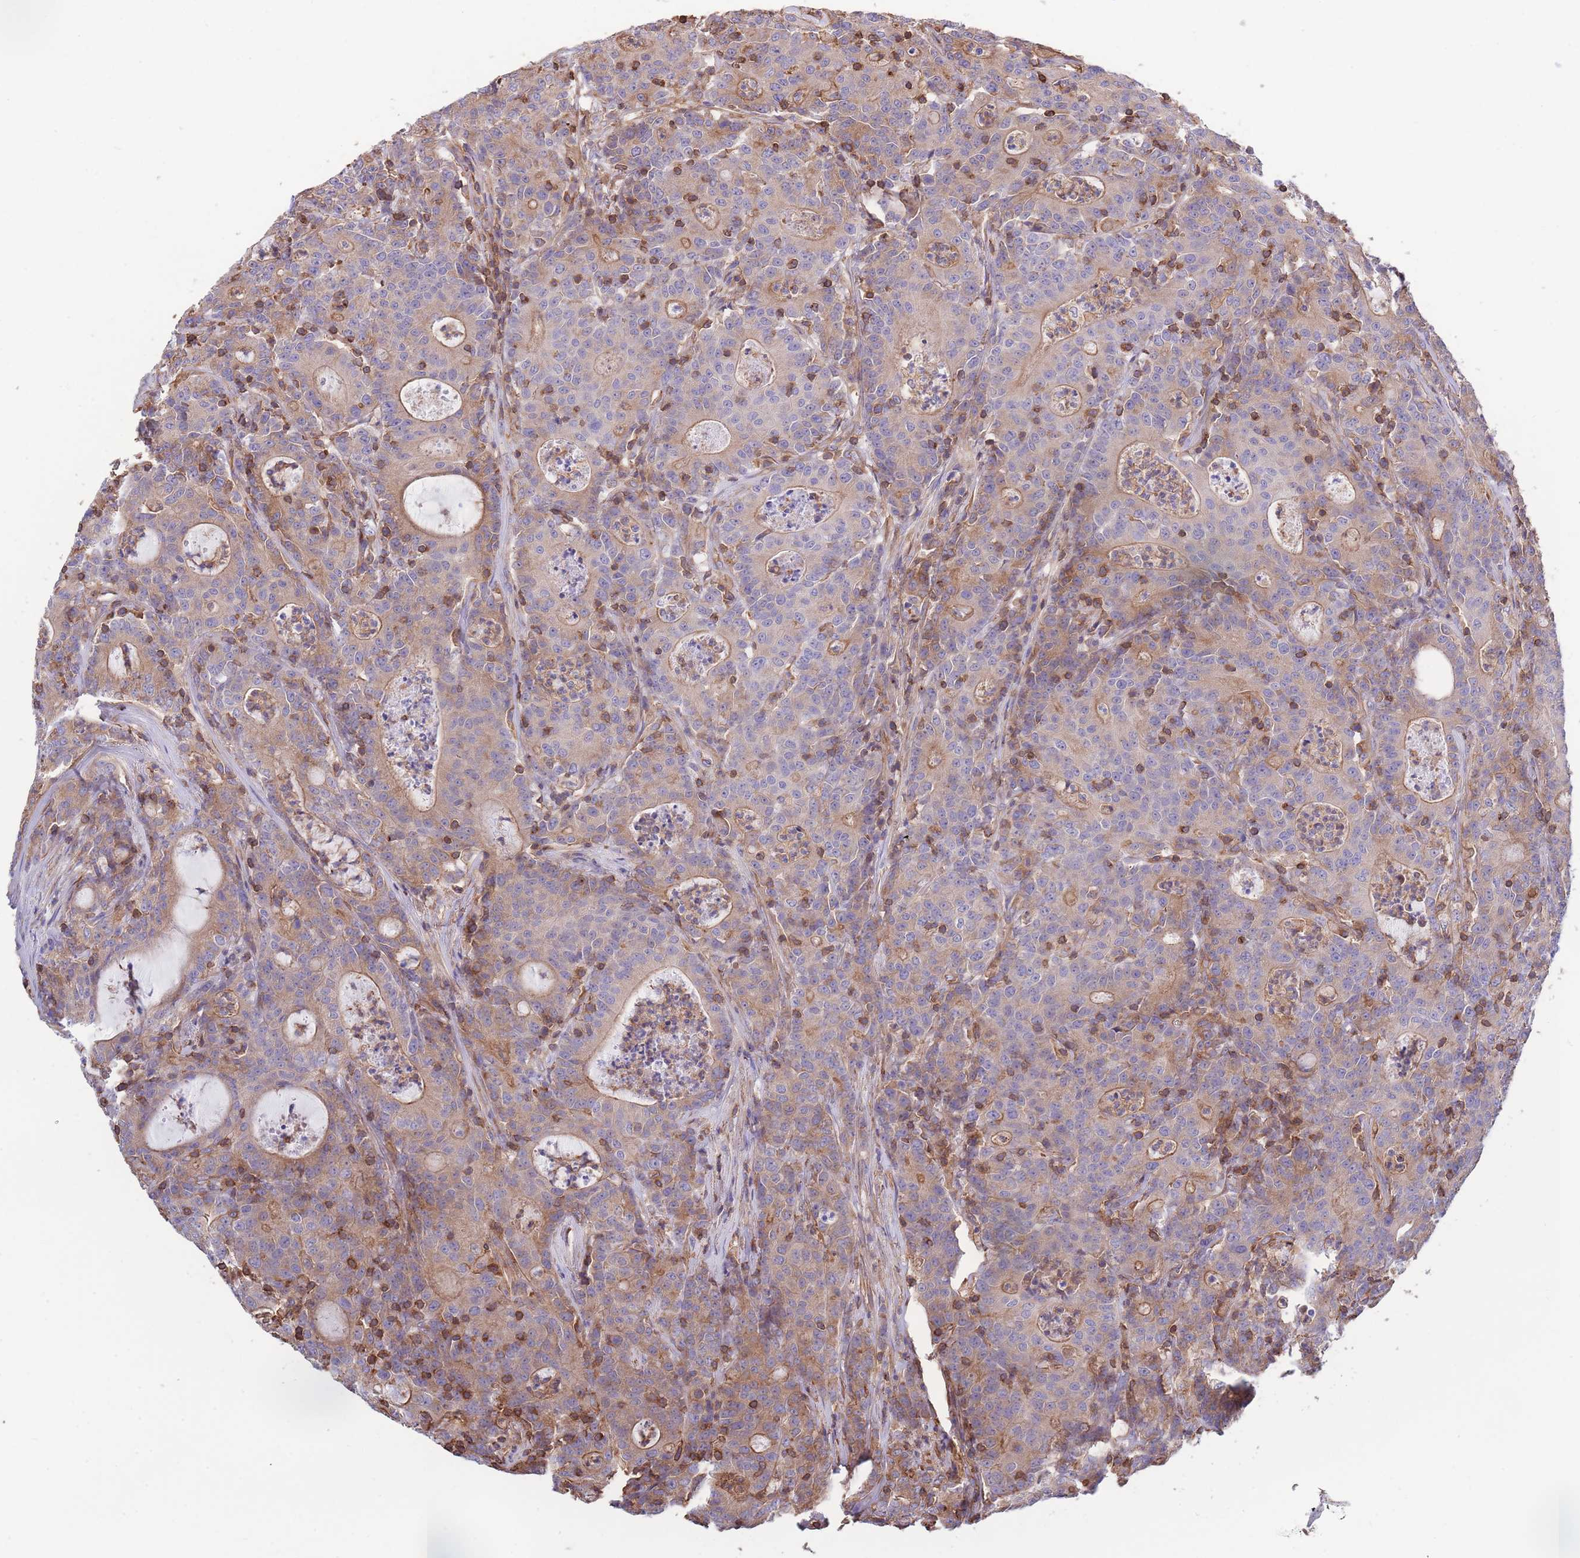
{"staining": {"intensity": "moderate", "quantity": ">75%", "location": "cytoplasmic/membranous"}, "tissue": "colorectal cancer", "cell_type": "Tumor cells", "image_type": "cancer", "snomed": [{"axis": "morphology", "description": "Adenocarcinoma, NOS"}, {"axis": "topography", "description": "Colon"}], "caption": "A high-resolution histopathology image shows immunohistochemistry (IHC) staining of adenocarcinoma (colorectal), which exhibits moderate cytoplasmic/membranous expression in approximately >75% of tumor cells.", "gene": "LRRN4CL", "patient": {"sex": "male", "age": 83}}